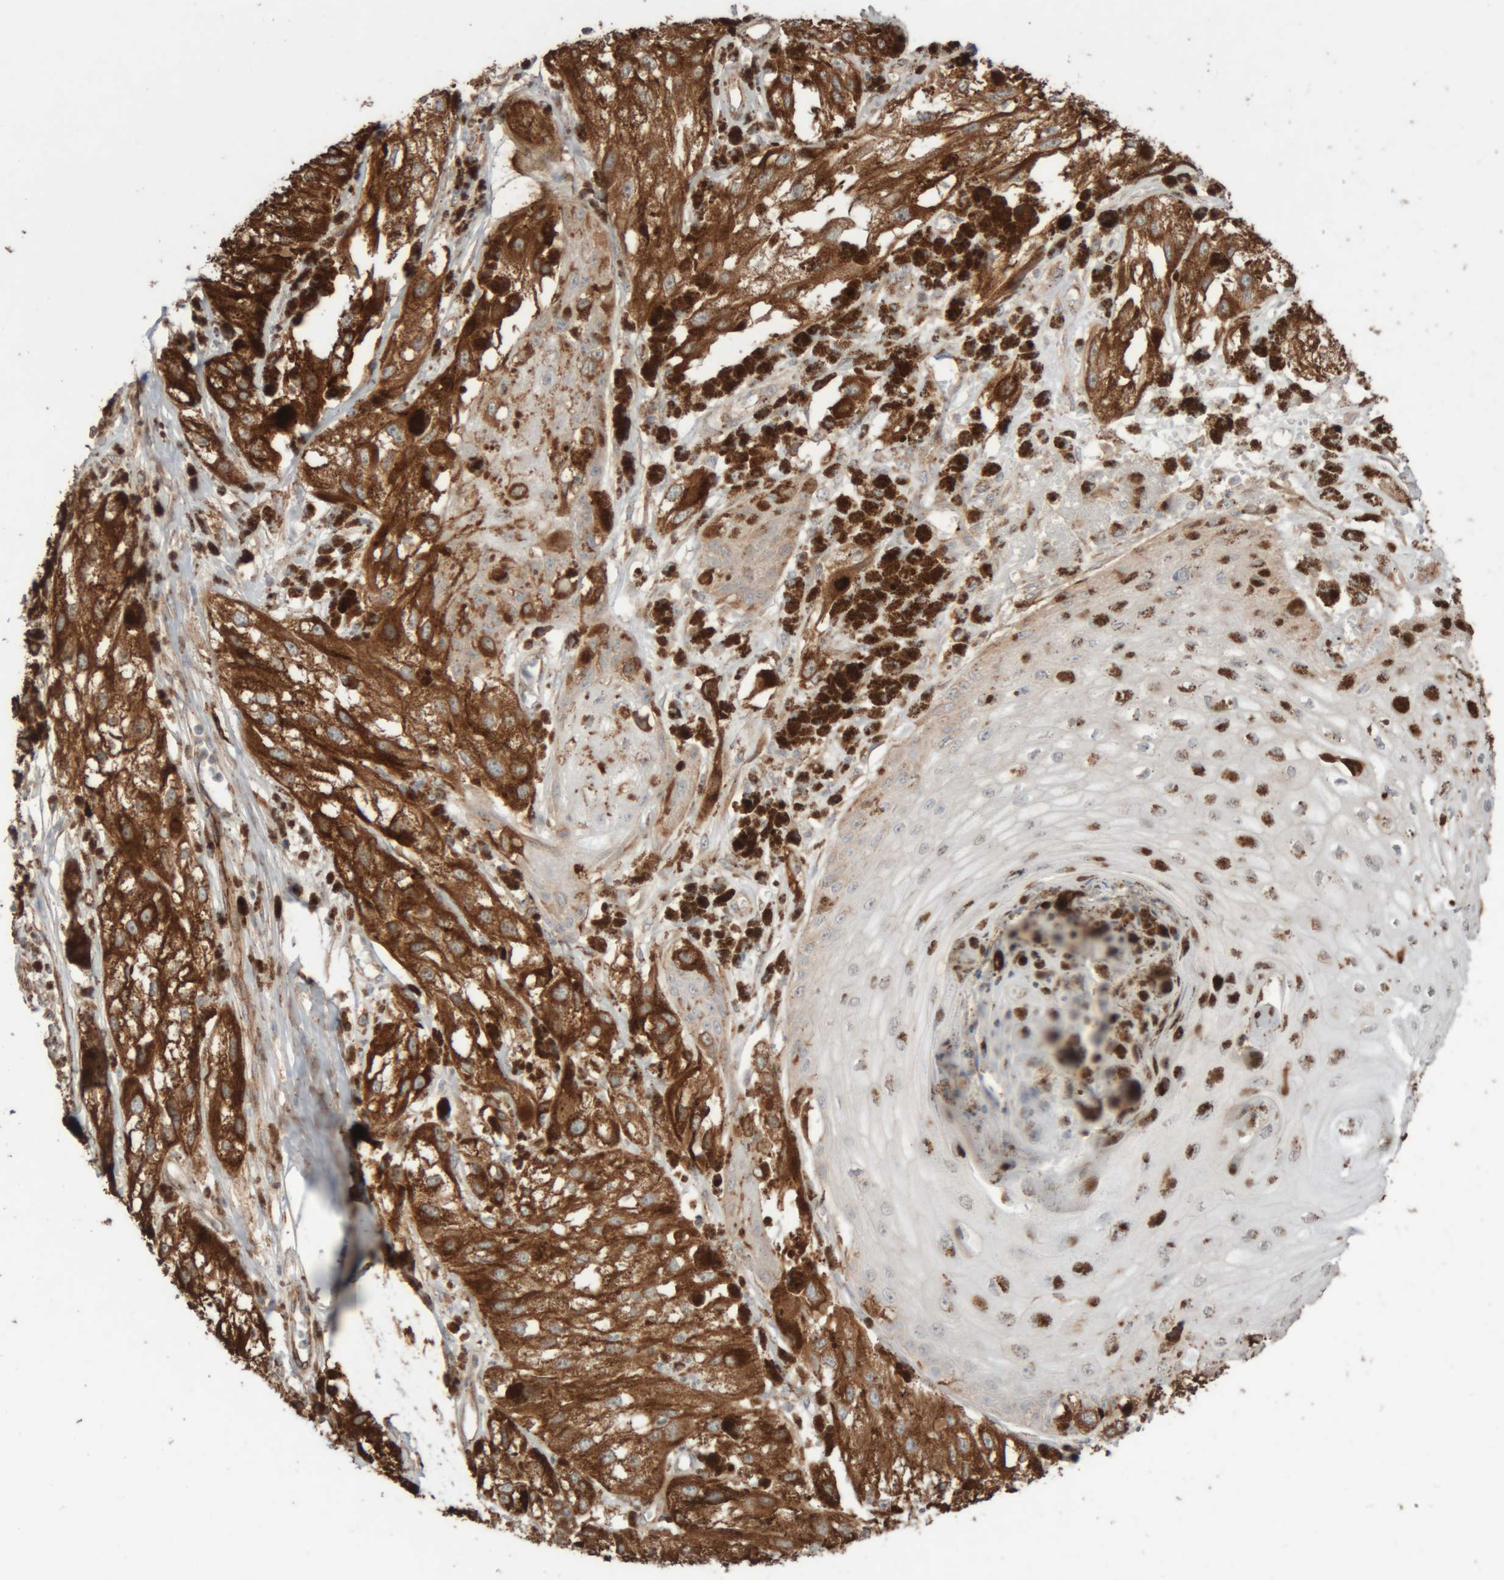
{"staining": {"intensity": "moderate", "quantity": ">75%", "location": "cytoplasmic/membranous"}, "tissue": "melanoma", "cell_type": "Tumor cells", "image_type": "cancer", "snomed": [{"axis": "morphology", "description": "Malignant melanoma, NOS"}, {"axis": "topography", "description": "Skin"}], "caption": "Protein staining by IHC demonstrates moderate cytoplasmic/membranous staining in about >75% of tumor cells in malignant melanoma. (brown staining indicates protein expression, while blue staining denotes nuclei).", "gene": "RAB32", "patient": {"sex": "male", "age": 88}}